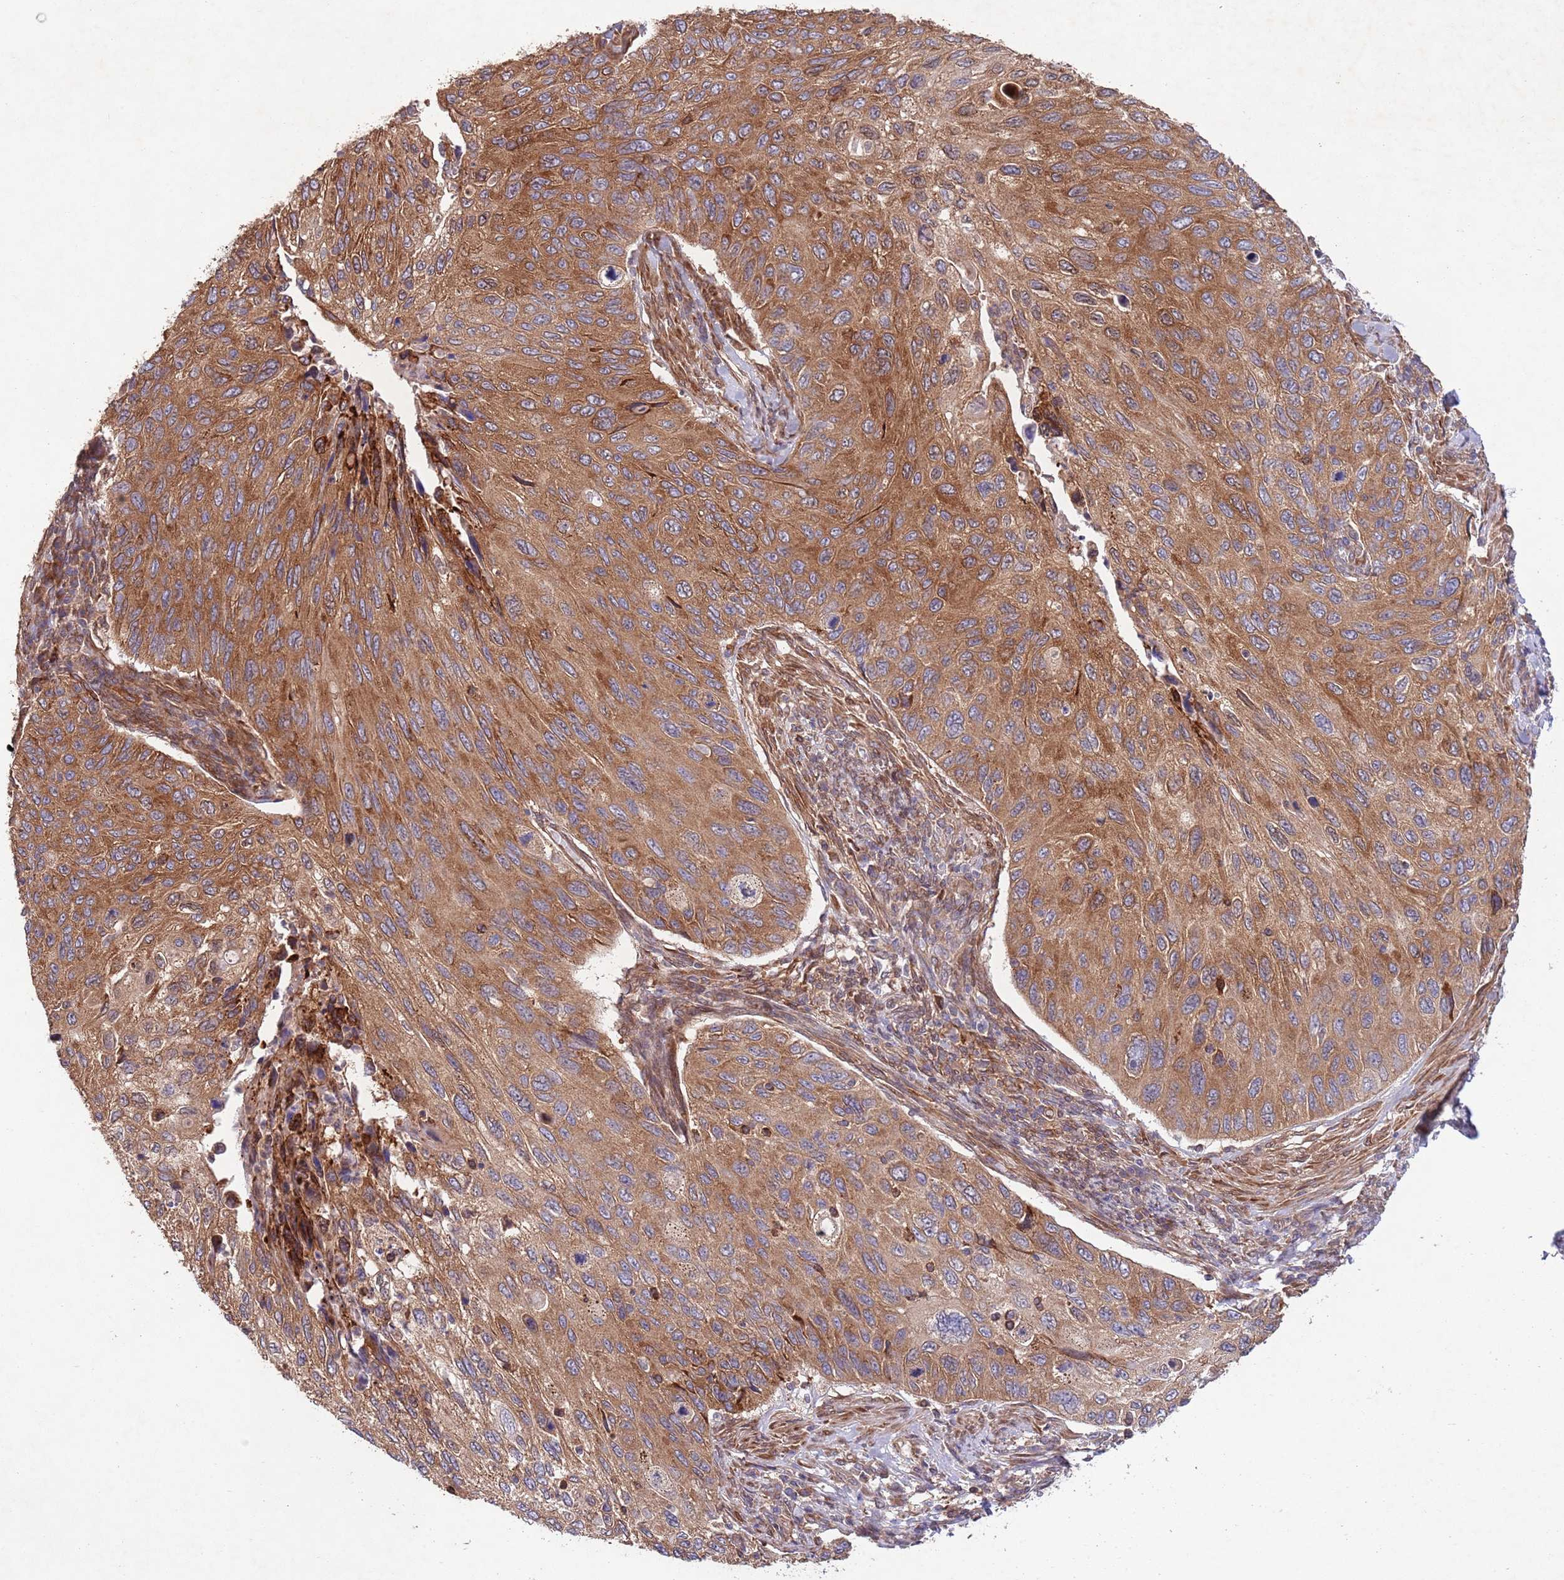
{"staining": {"intensity": "moderate", "quantity": ">75%", "location": "cytoplasmic/membranous"}, "tissue": "cervical cancer", "cell_type": "Tumor cells", "image_type": "cancer", "snomed": [{"axis": "morphology", "description": "Squamous cell carcinoma, NOS"}, {"axis": "topography", "description": "Cervix"}], "caption": "IHC of cervical cancer (squamous cell carcinoma) shows medium levels of moderate cytoplasmic/membranous positivity in about >75% of tumor cells.", "gene": "RNF19B", "patient": {"sex": "female", "age": 70}}